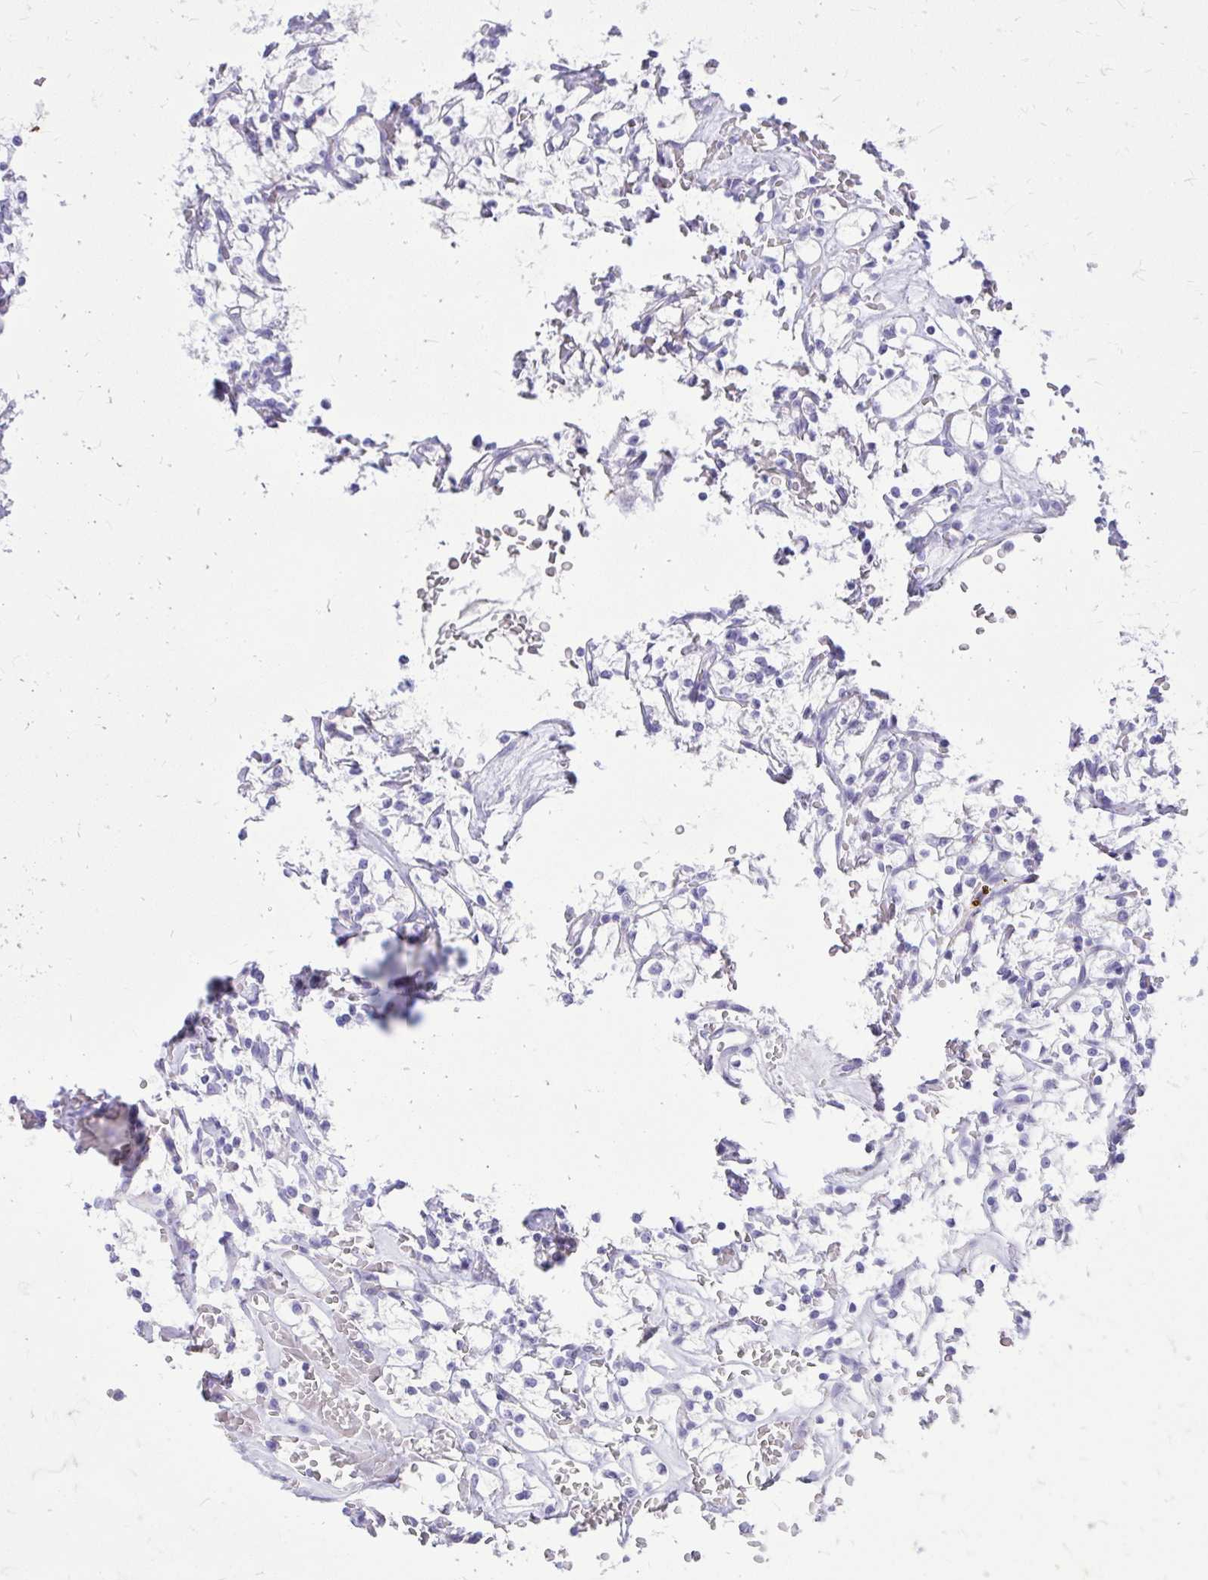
{"staining": {"intensity": "negative", "quantity": "none", "location": "none"}, "tissue": "renal cancer", "cell_type": "Tumor cells", "image_type": "cancer", "snomed": [{"axis": "morphology", "description": "Adenocarcinoma, NOS"}, {"axis": "topography", "description": "Kidney"}], "caption": "Immunohistochemistry (IHC) image of neoplastic tissue: human adenocarcinoma (renal) stained with DAB demonstrates no significant protein positivity in tumor cells.", "gene": "BCL6B", "patient": {"sex": "female", "age": 64}}